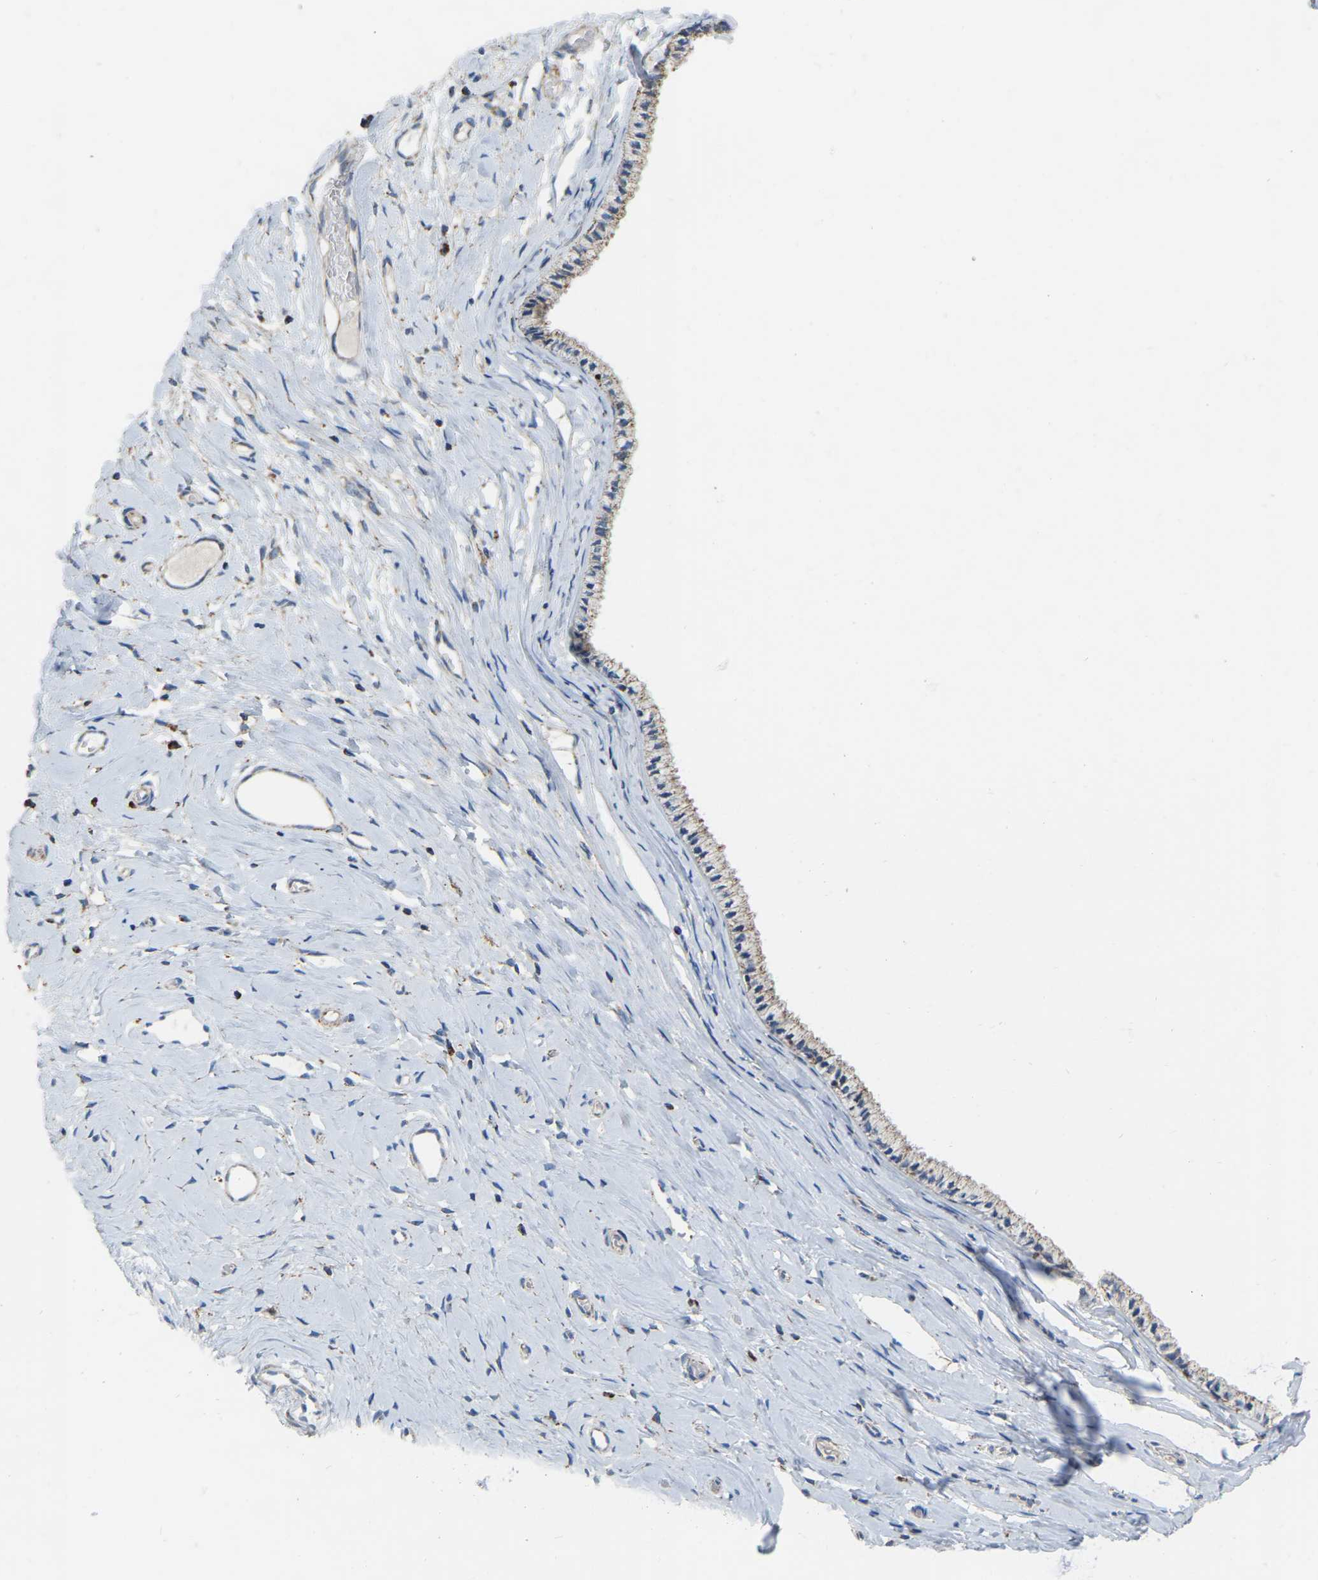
{"staining": {"intensity": "weak", "quantity": "25%-75%", "location": "cytoplasmic/membranous"}, "tissue": "cervix", "cell_type": "Glandular cells", "image_type": "normal", "snomed": [{"axis": "morphology", "description": "Normal tissue, NOS"}, {"axis": "topography", "description": "Cervix"}], "caption": "Immunohistochemistry (IHC) (DAB (3,3'-diaminobenzidine)) staining of normal human cervix demonstrates weak cytoplasmic/membranous protein staining in approximately 25%-75% of glandular cells.", "gene": "CBLB", "patient": {"sex": "female", "age": 39}}